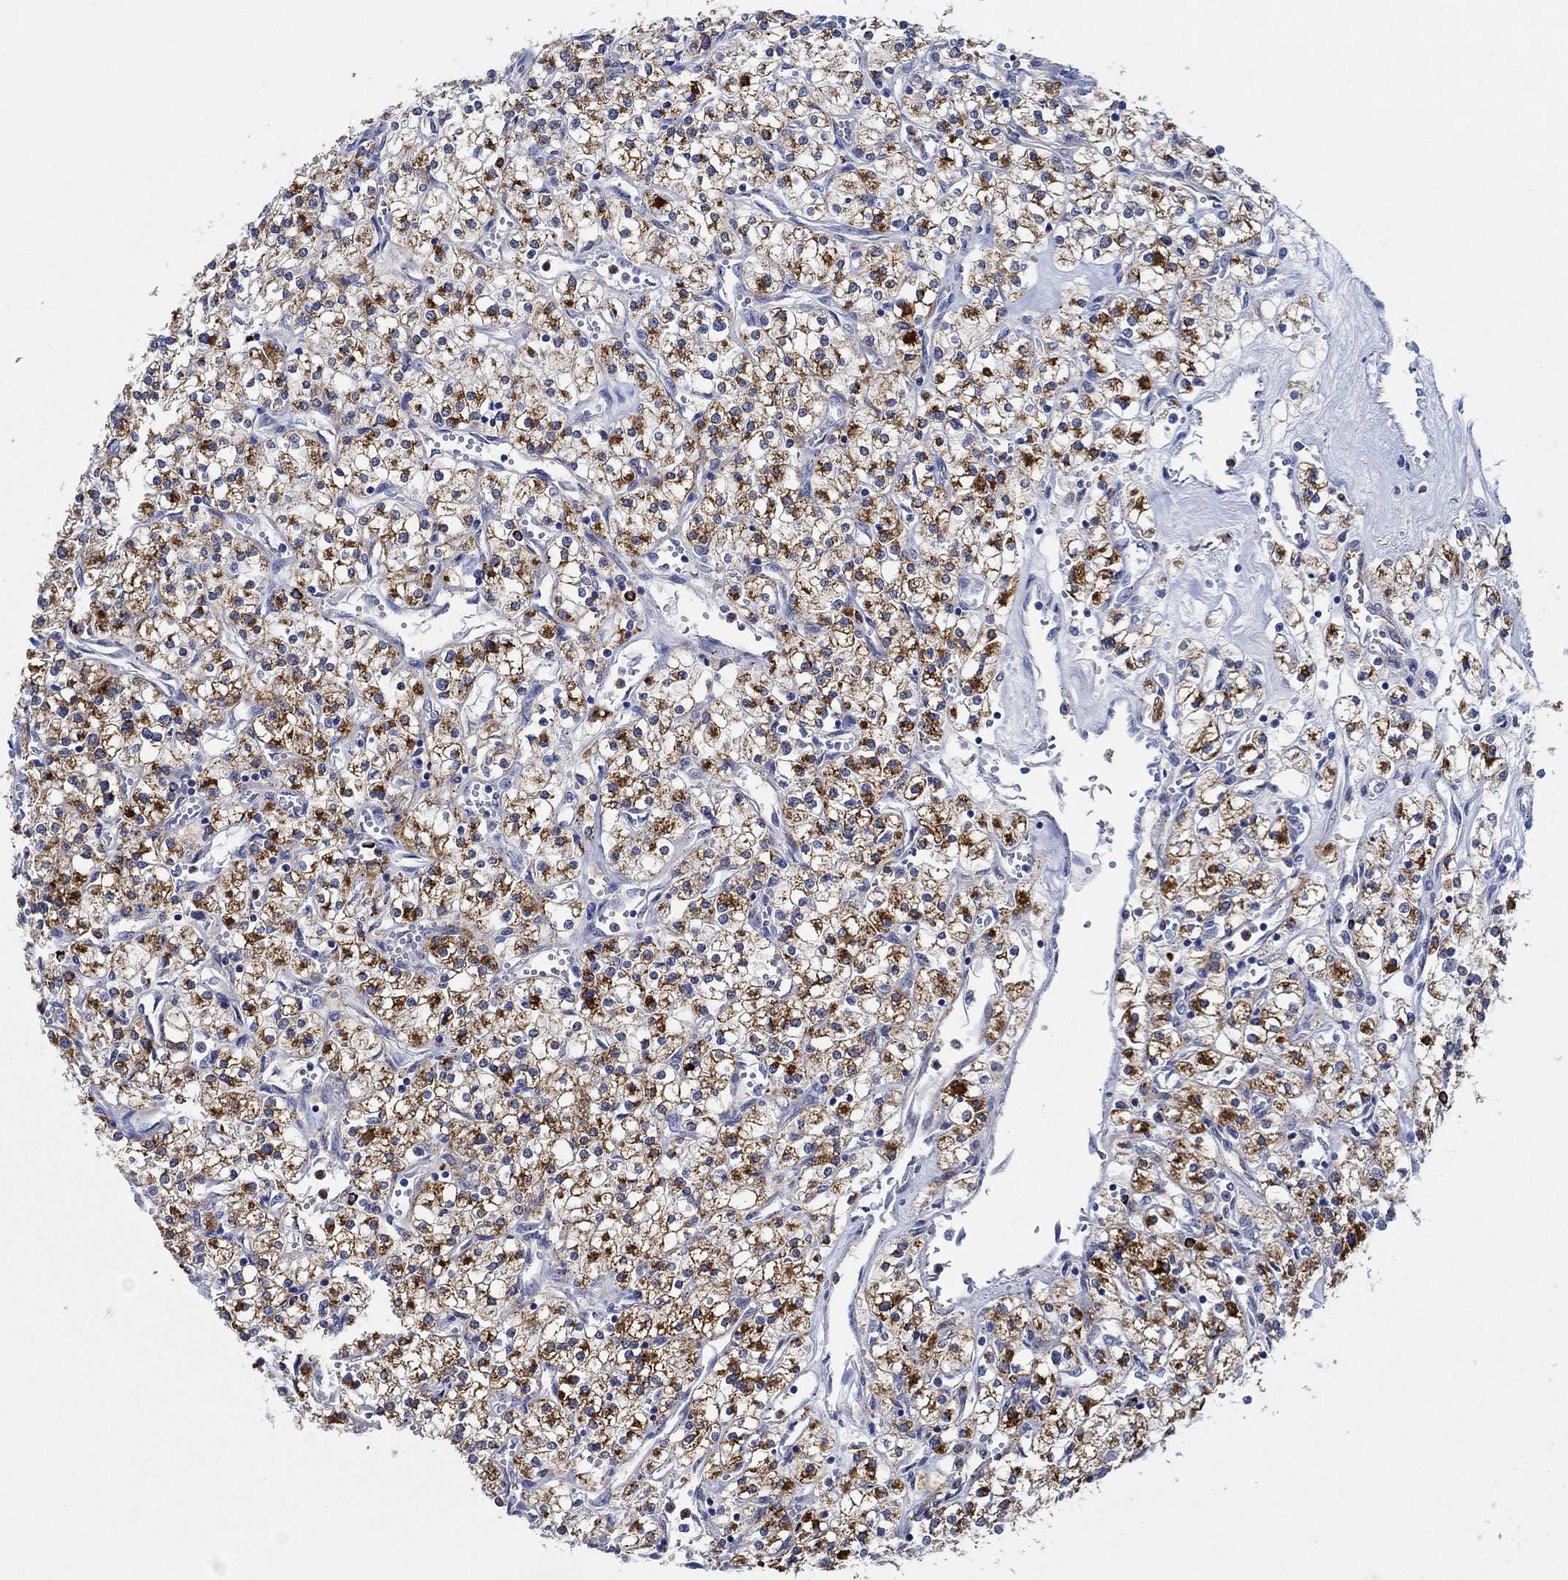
{"staining": {"intensity": "strong", "quantity": ">75%", "location": "cytoplasmic/membranous"}, "tissue": "renal cancer", "cell_type": "Tumor cells", "image_type": "cancer", "snomed": [{"axis": "morphology", "description": "Adenocarcinoma, NOS"}, {"axis": "topography", "description": "Kidney"}], "caption": "Renal cancer (adenocarcinoma) stained with a brown dye reveals strong cytoplasmic/membranous positive positivity in approximately >75% of tumor cells.", "gene": "CPM", "patient": {"sex": "male", "age": 80}}